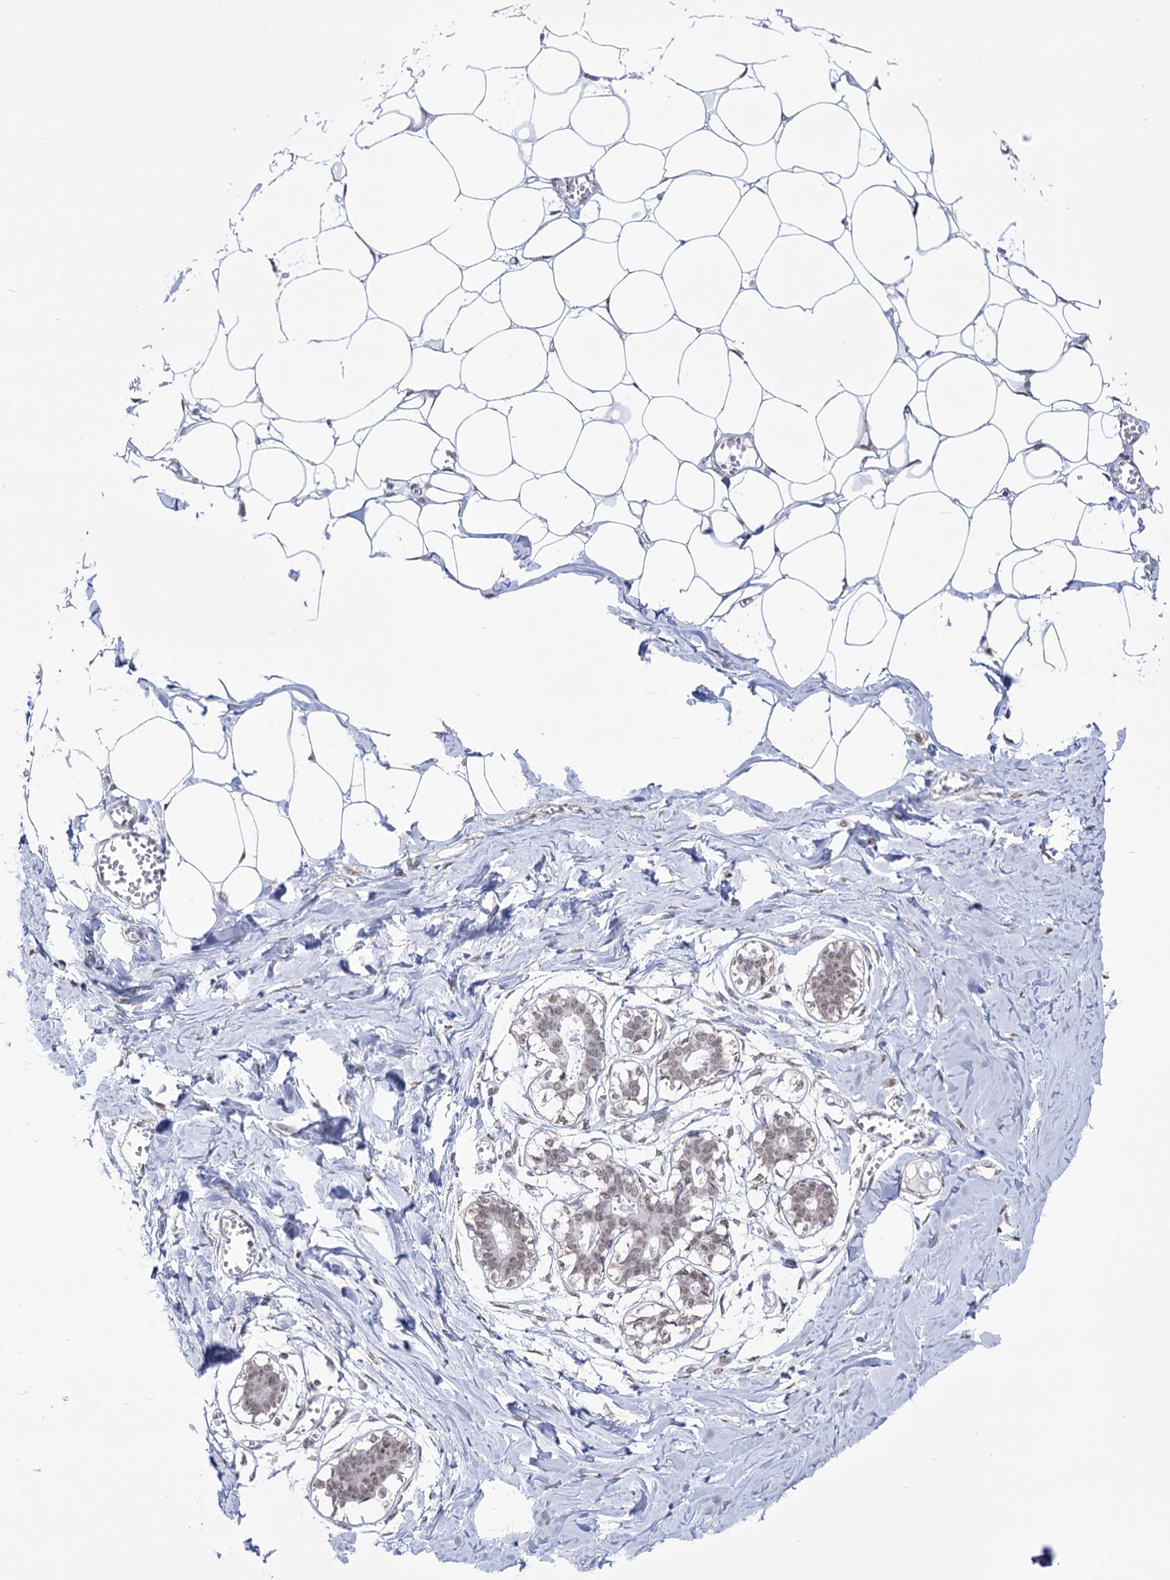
{"staining": {"intensity": "moderate", "quantity": ">75%", "location": "nuclear"}, "tissue": "breast", "cell_type": "Adipocytes", "image_type": "normal", "snomed": [{"axis": "morphology", "description": "Normal tissue, NOS"}, {"axis": "topography", "description": "Breast"}], "caption": "Immunohistochemical staining of normal breast shows >75% levels of moderate nuclear protein expression in approximately >75% of adipocytes. The staining was performed using DAB to visualize the protein expression in brown, while the nuclei were stained in blue with hematoxylin (Magnification: 20x).", "gene": "ABHD10", "patient": {"sex": "female", "age": 27}}